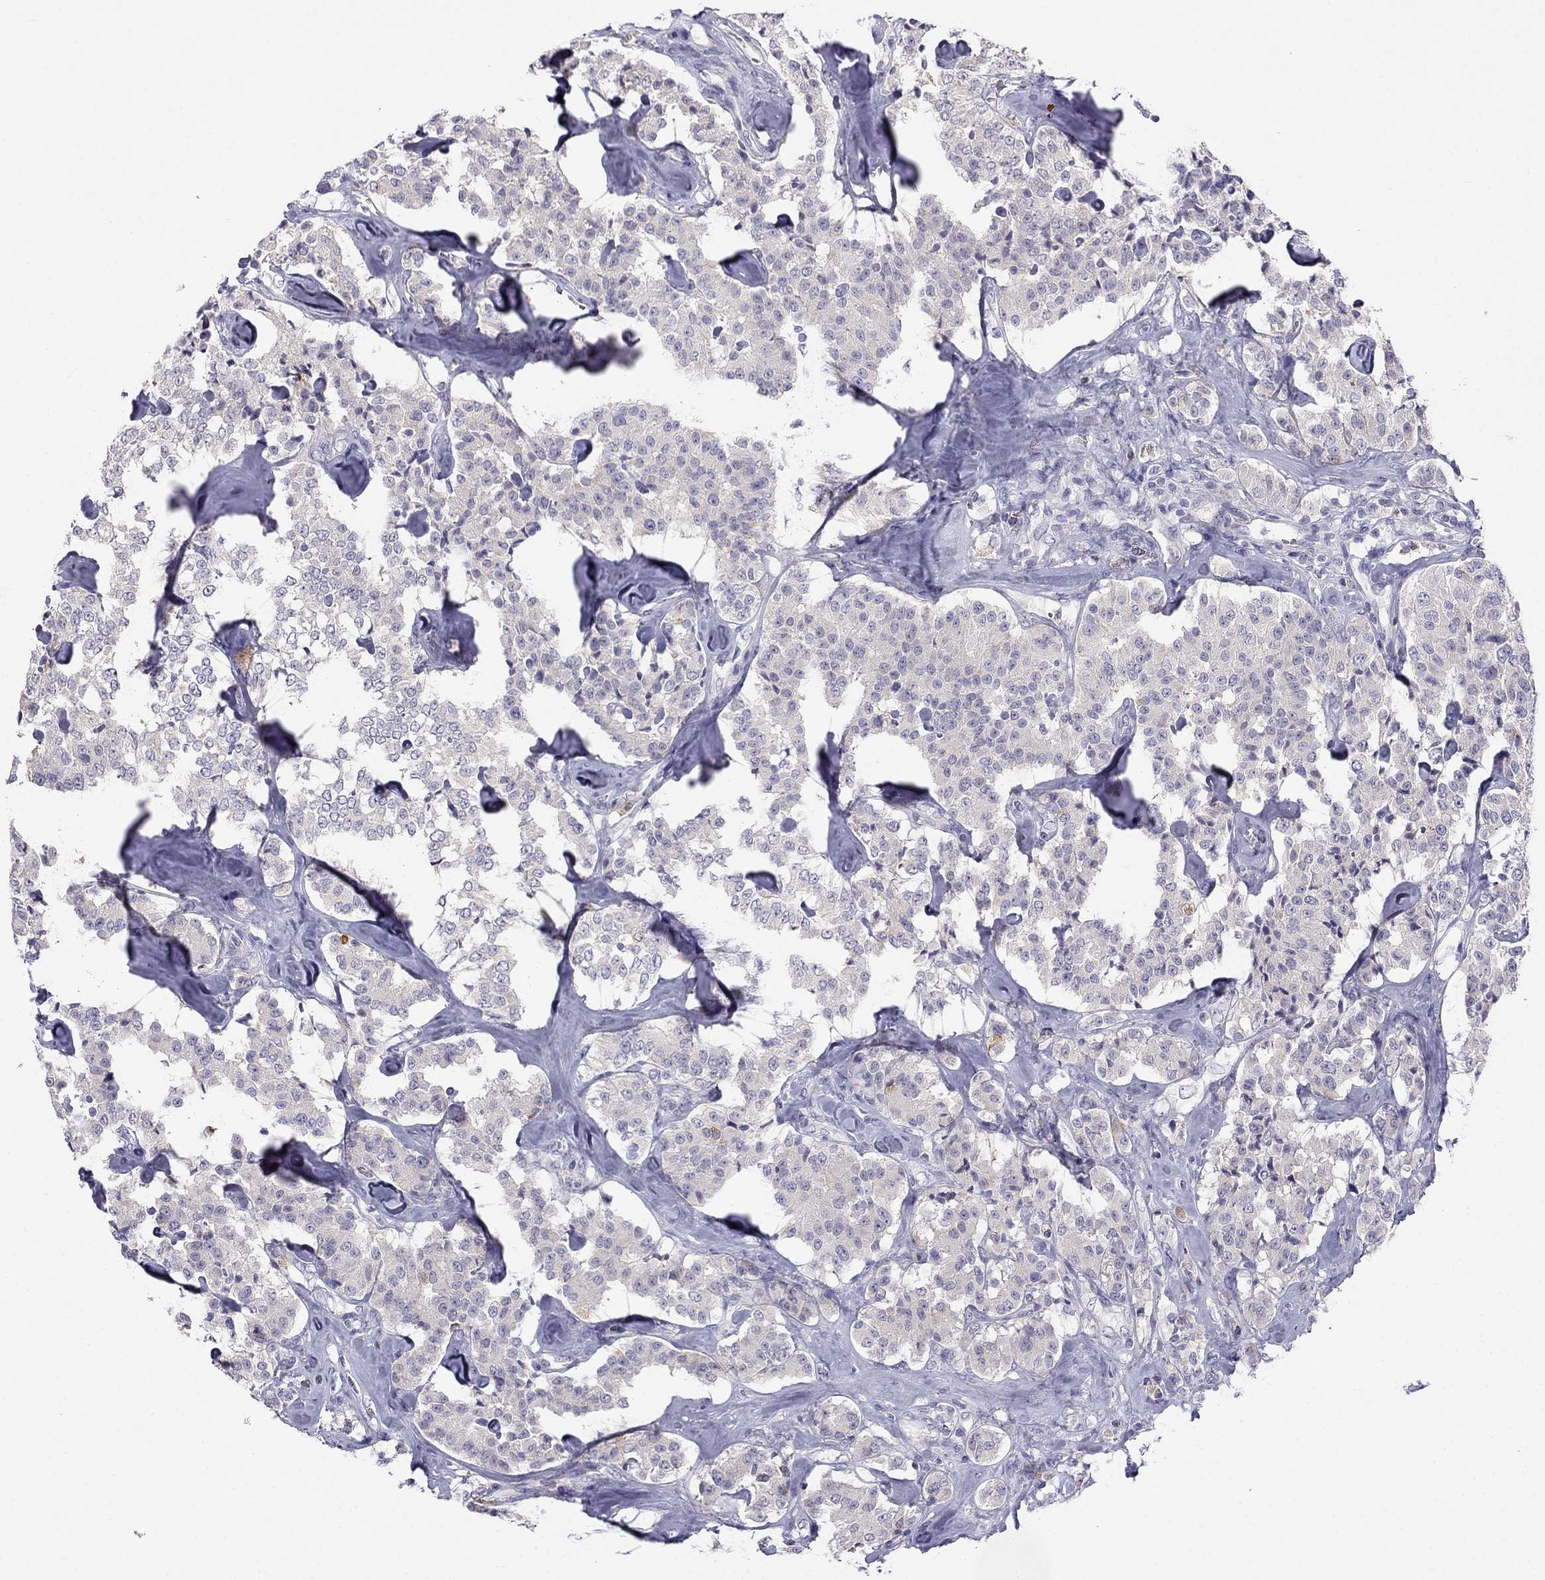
{"staining": {"intensity": "negative", "quantity": "none", "location": "none"}, "tissue": "carcinoid", "cell_type": "Tumor cells", "image_type": "cancer", "snomed": [{"axis": "morphology", "description": "Carcinoid, malignant, NOS"}, {"axis": "topography", "description": "Pancreas"}], "caption": "Malignant carcinoid was stained to show a protein in brown. There is no significant staining in tumor cells. (DAB immunohistochemistry (IHC) visualized using brightfield microscopy, high magnification).", "gene": "C16orf89", "patient": {"sex": "male", "age": 41}}